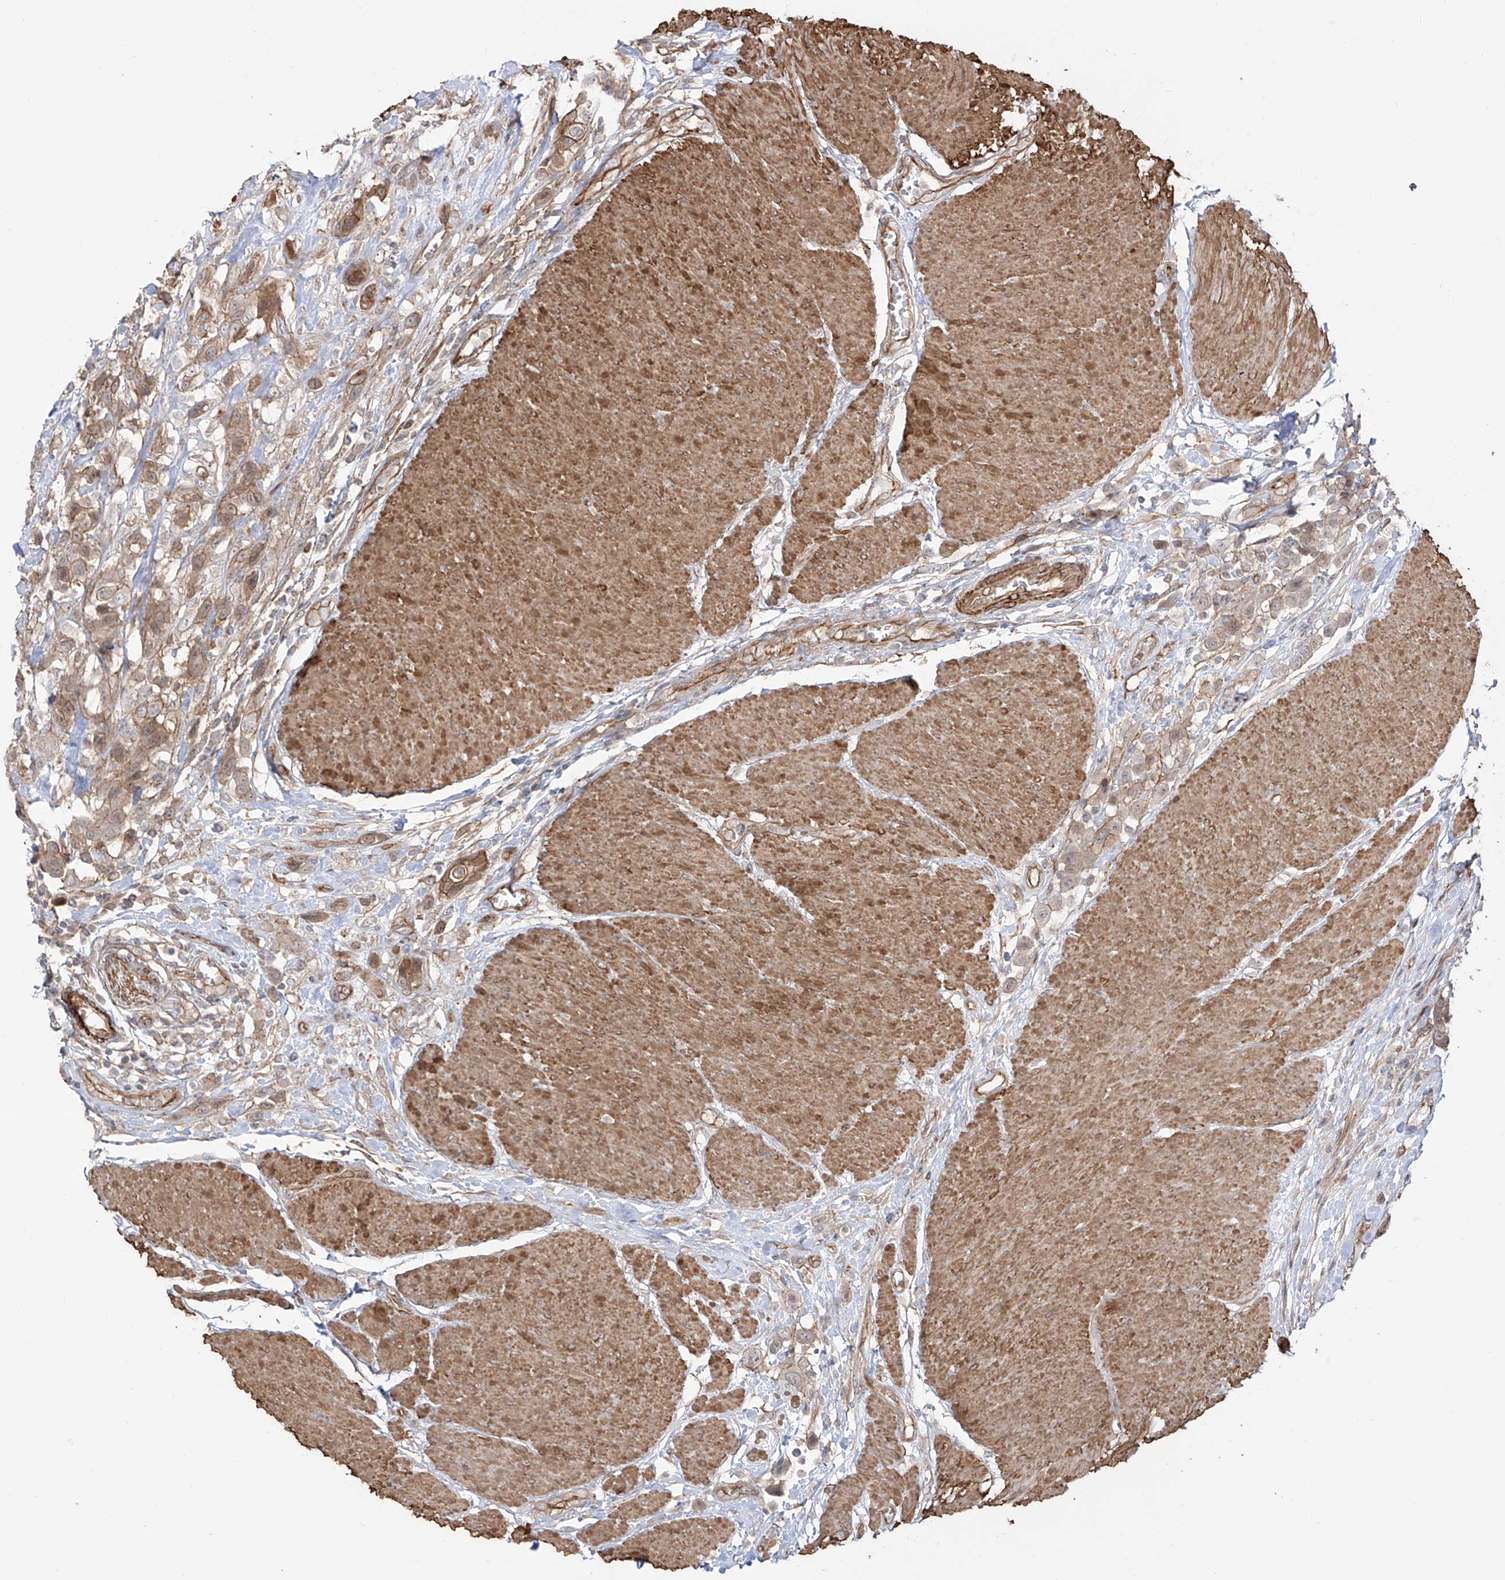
{"staining": {"intensity": "moderate", "quantity": "<25%", "location": "cytoplasmic/membranous"}, "tissue": "urothelial cancer", "cell_type": "Tumor cells", "image_type": "cancer", "snomed": [{"axis": "morphology", "description": "Urothelial carcinoma, High grade"}, {"axis": "topography", "description": "Urinary bladder"}], "caption": "Immunohistochemistry (IHC) of urothelial cancer displays low levels of moderate cytoplasmic/membranous positivity in approximately <25% of tumor cells.", "gene": "ZNF180", "patient": {"sex": "male", "age": 50}}